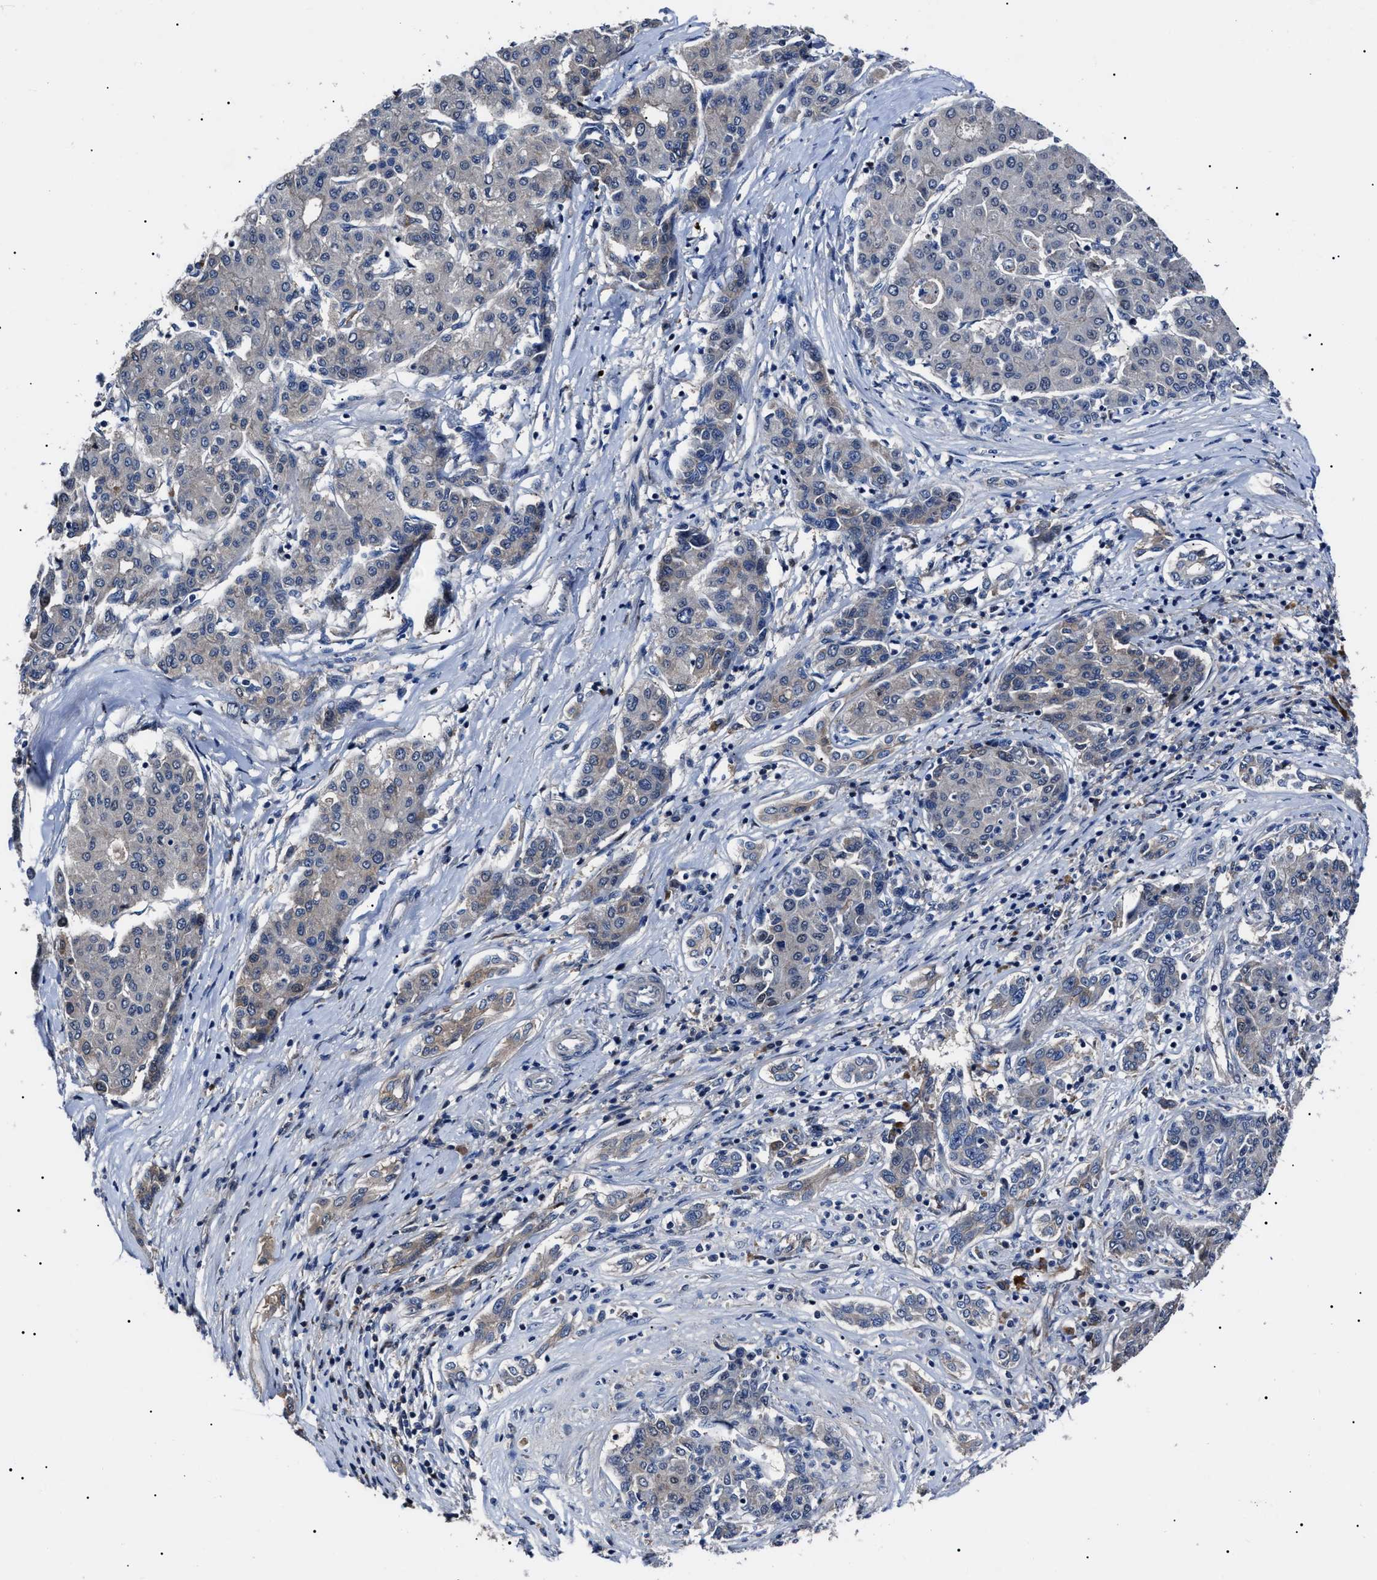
{"staining": {"intensity": "negative", "quantity": "none", "location": "none"}, "tissue": "liver cancer", "cell_type": "Tumor cells", "image_type": "cancer", "snomed": [{"axis": "morphology", "description": "Carcinoma, Hepatocellular, NOS"}, {"axis": "topography", "description": "Liver"}], "caption": "Immunohistochemistry of human liver cancer (hepatocellular carcinoma) reveals no staining in tumor cells.", "gene": "IFT81", "patient": {"sex": "male", "age": 65}}